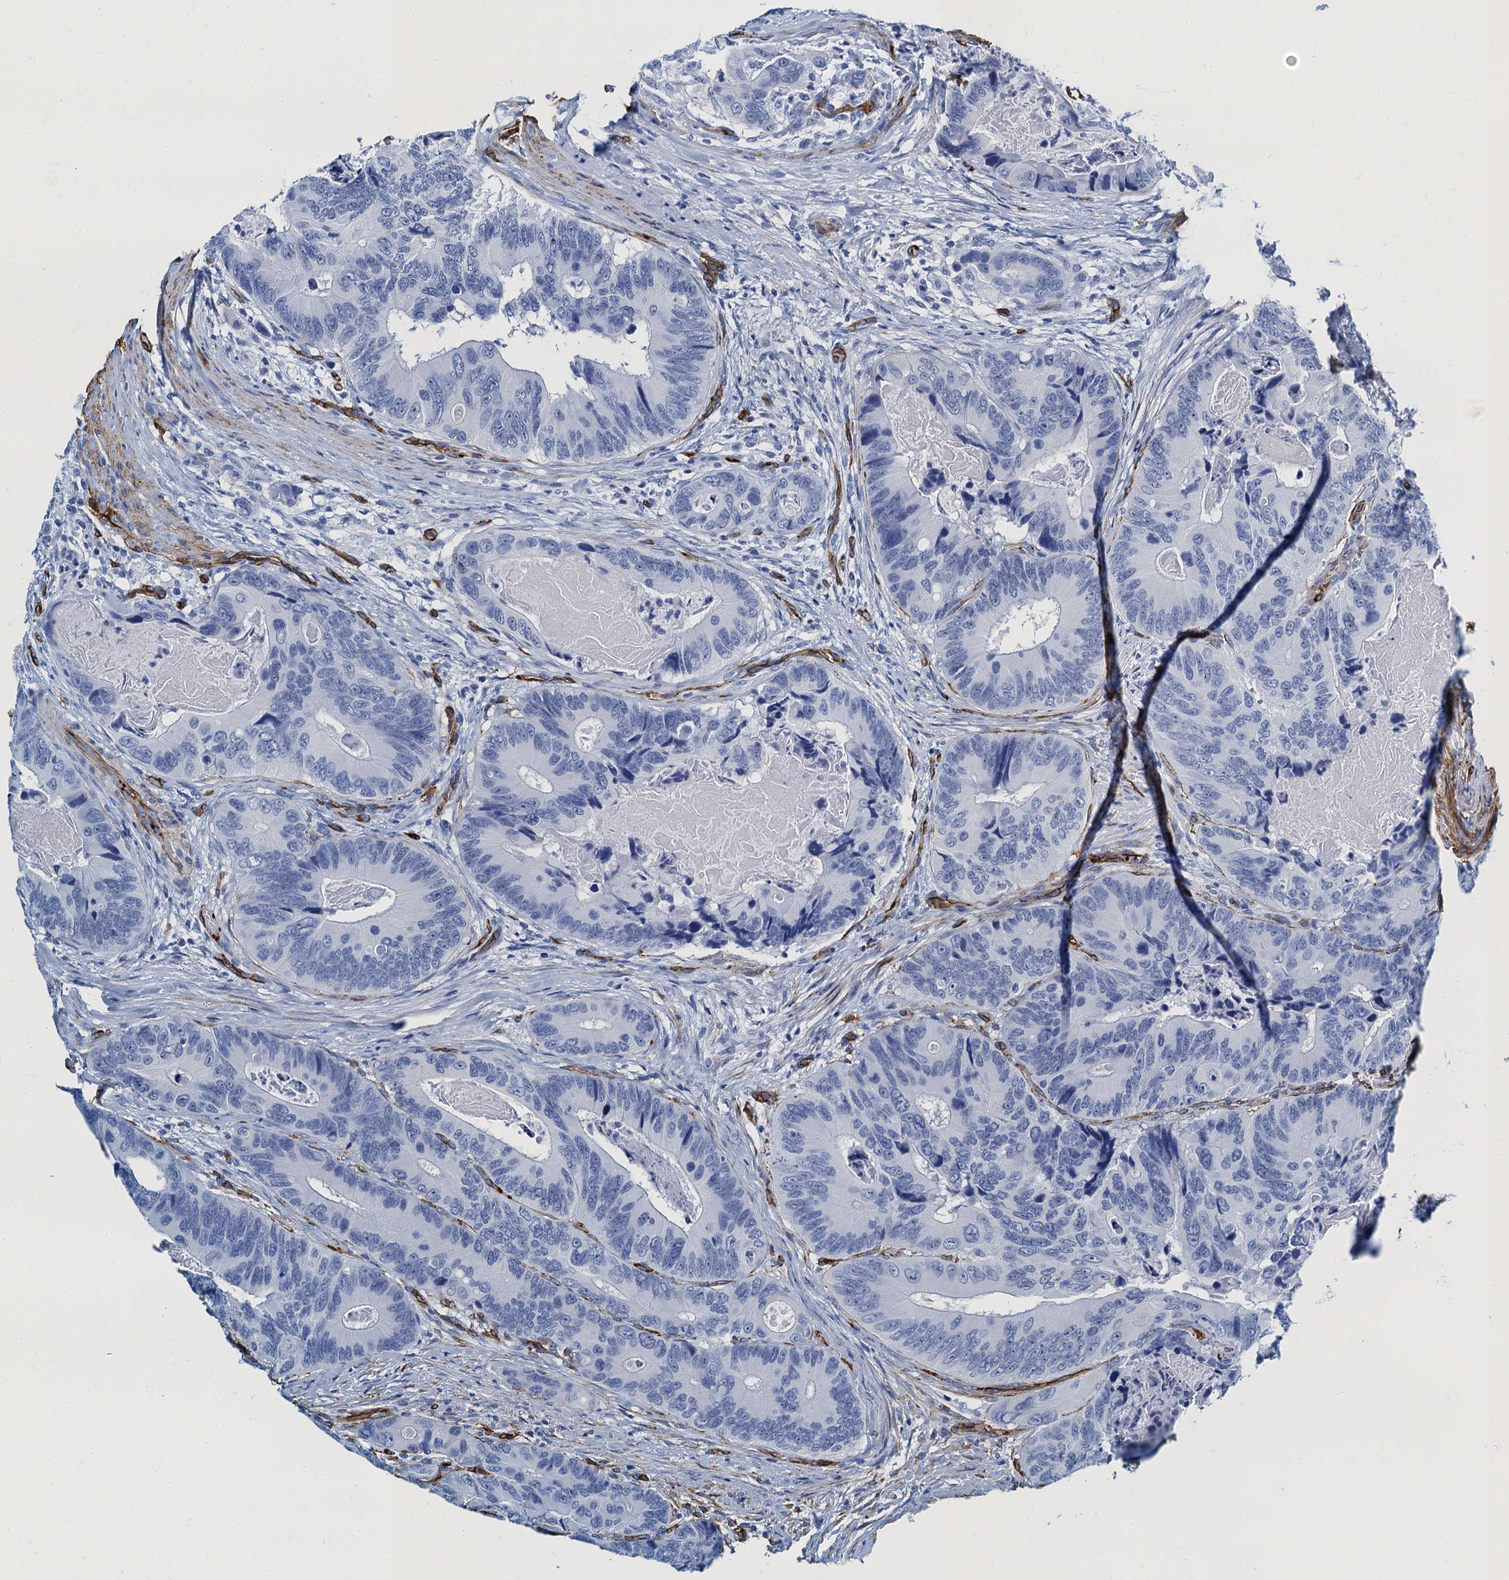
{"staining": {"intensity": "negative", "quantity": "none", "location": "none"}, "tissue": "colorectal cancer", "cell_type": "Tumor cells", "image_type": "cancer", "snomed": [{"axis": "morphology", "description": "Adenocarcinoma, NOS"}, {"axis": "topography", "description": "Colon"}], "caption": "High power microscopy photomicrograph of an immunohistochemistry histopathology image of colorectal cancer, revealing no significant staining in tumor cells.", "gene": "CAVIN2", "patient": {"sex": "male", "age": 84}}